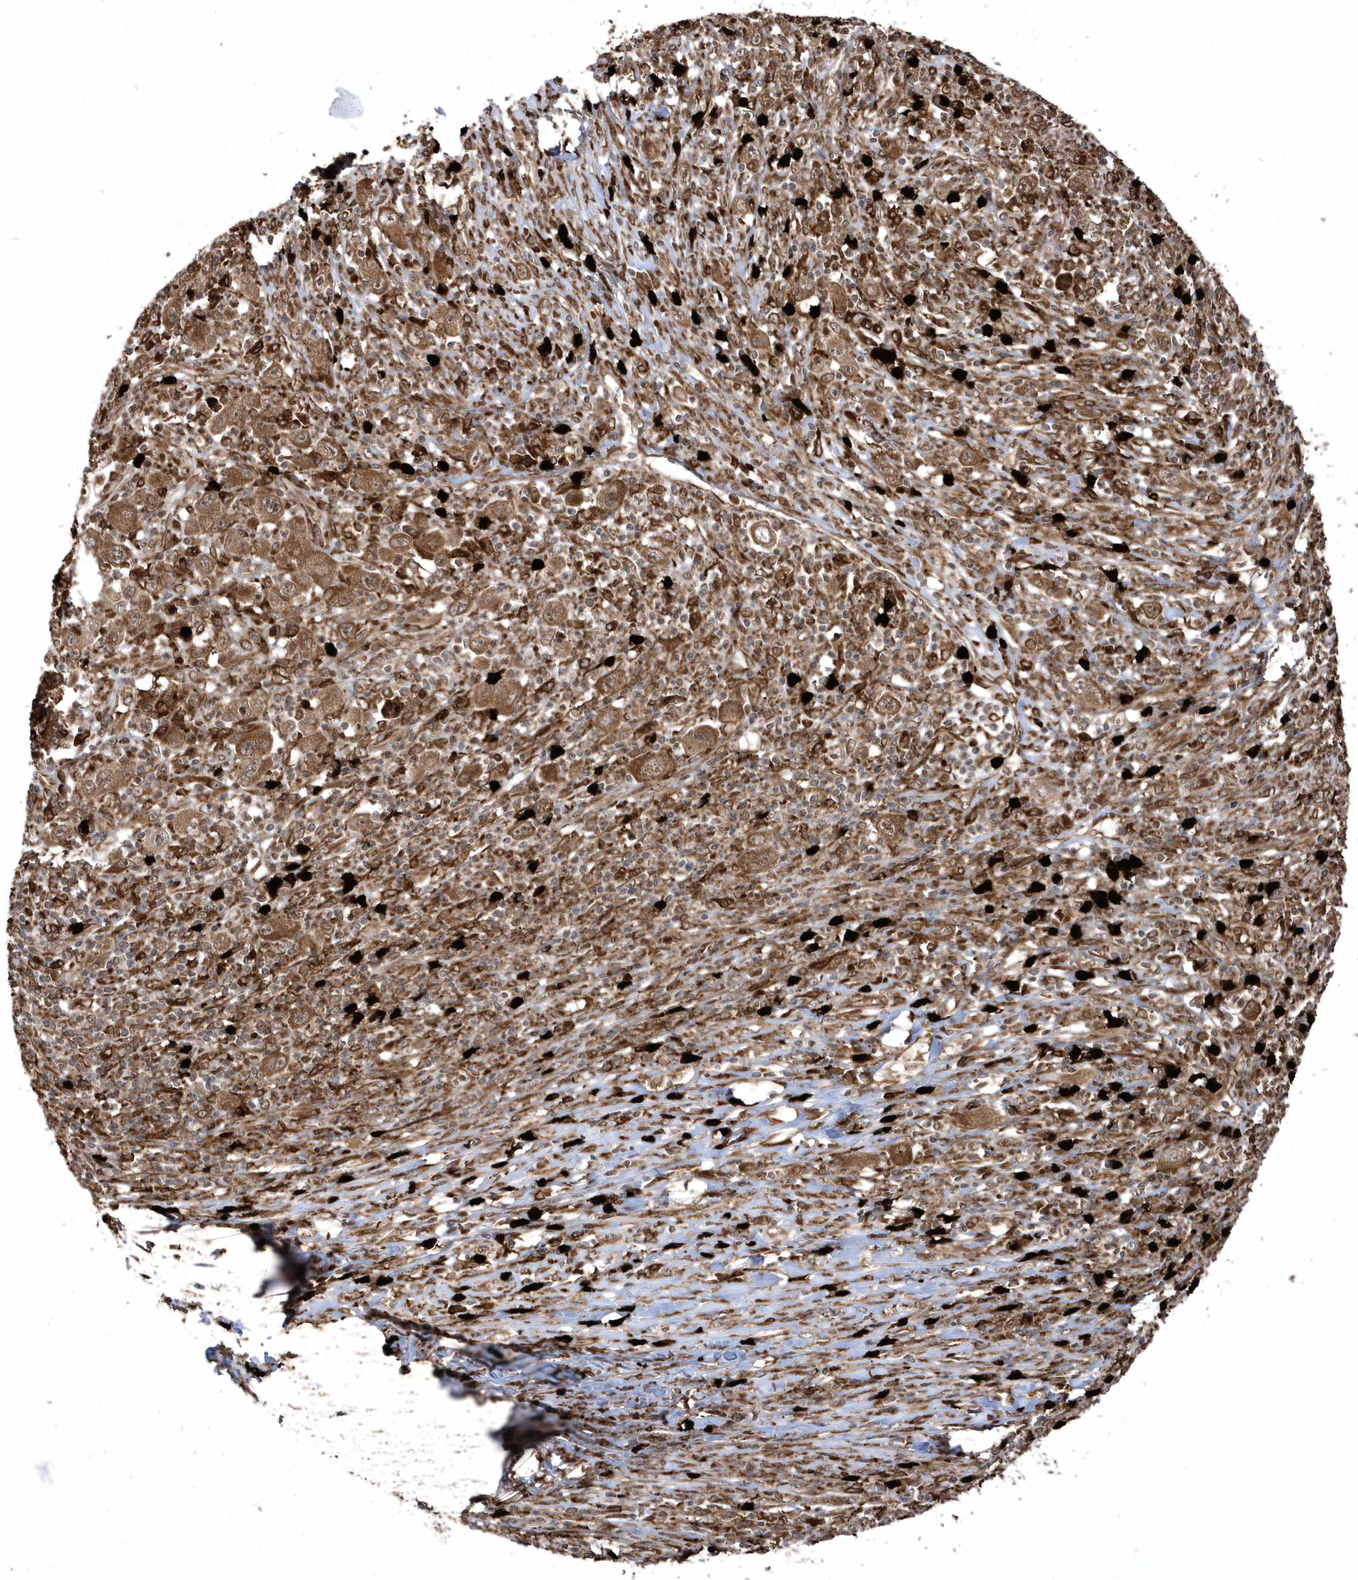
{"staining": {"intensity": "moderate", "quantity": ">75%", "location": "cytoplasmic/membranous,nuclear"}, "tissue": "melanoma", "cell_type": "Tumor cells", "image_type": "cancer", "snomed": [{"axis": "morphology", "description": "Malignant melanoma, Metastatic site"}, {"axis": "topography", "description": "Skin"}], "caption": "About >75% of tumor cells in human melanoma exhibit moderate cytoplasmic/membranous and nuclear protein staining as visualized by brown immunohistochemical staining.", "gene": "EPC2", "patient": {"sex": "female", "age": 56}}